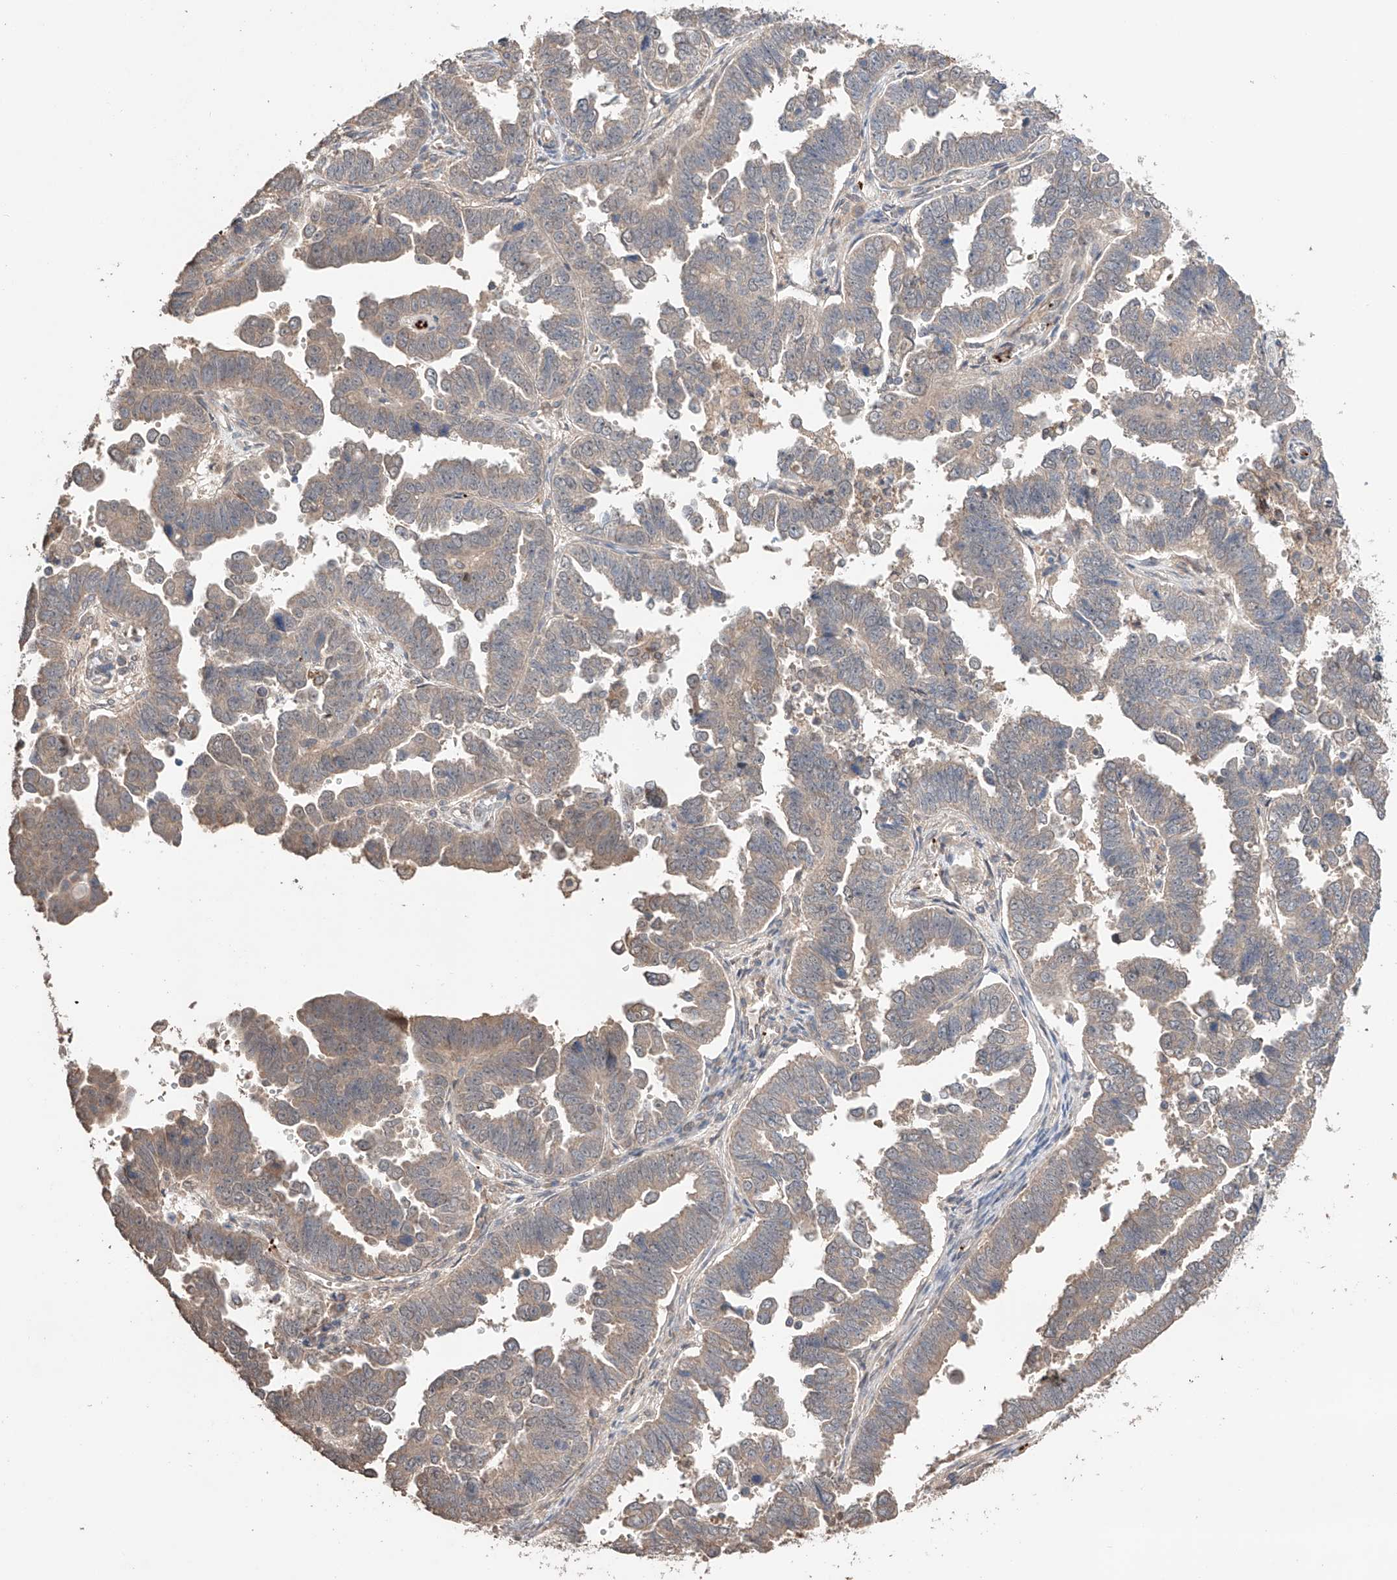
{"staining": {"intensity": "negative", "quantity": "none", "location": "none"}, "tissue": "endometrial cancer", "cell_type": "Tumor cells", "image_type": "cancer", "snomed": [{"axis": "morphology", "description": "Adenocarcinoma, NOS"}, {"axis": "topography", "description": "Endometrium"}], "caption": "DAB immunohistochemical staining of endometrial adenocarcinoma shows no significant expression in tumor cells.", "gene": "ZFHX2", "patient": {"sex": "female", "age": 75}}